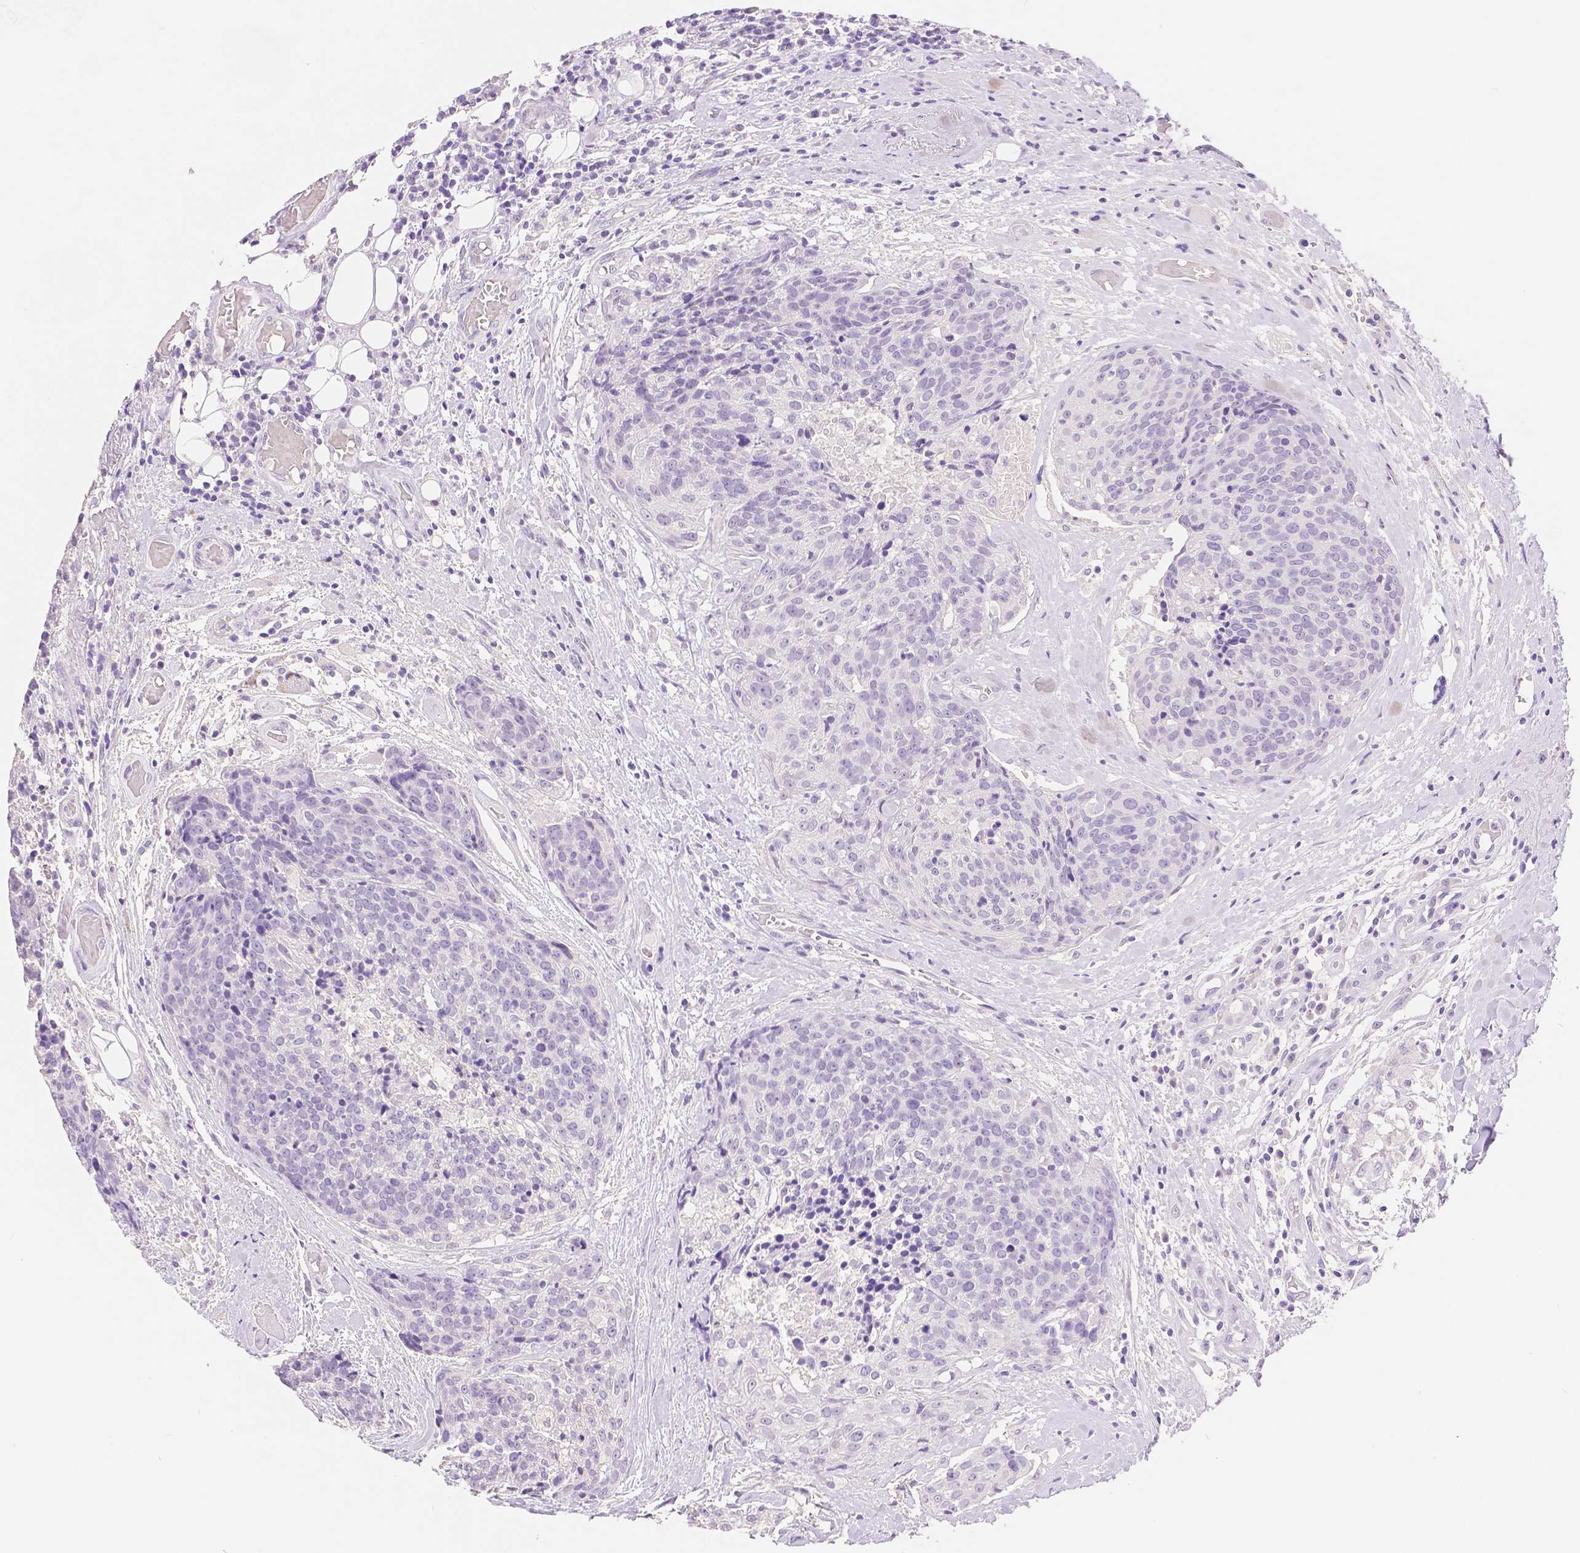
{"staining": {"intensity": "negative", "quantity": "none", "location": "none"}, "tissue": "head and neck cancer", "cell_type": "Tumor cells", "image_type": "cancer", "snomed": [{"axis": "morphology", "description": "Squamous cell carcinoma, NOS"}, {"axis": "topography", "description": "Oral tissue"}, {"axis": "topography", "description": "Head-Neck"}], "caption": "Micrograph shows no protein positivity in tumor cells of squamous cell carcinoma (head and neck) tissue.", "gene": "HNF1B", "patient": {"sex": "male", "age": 64}}